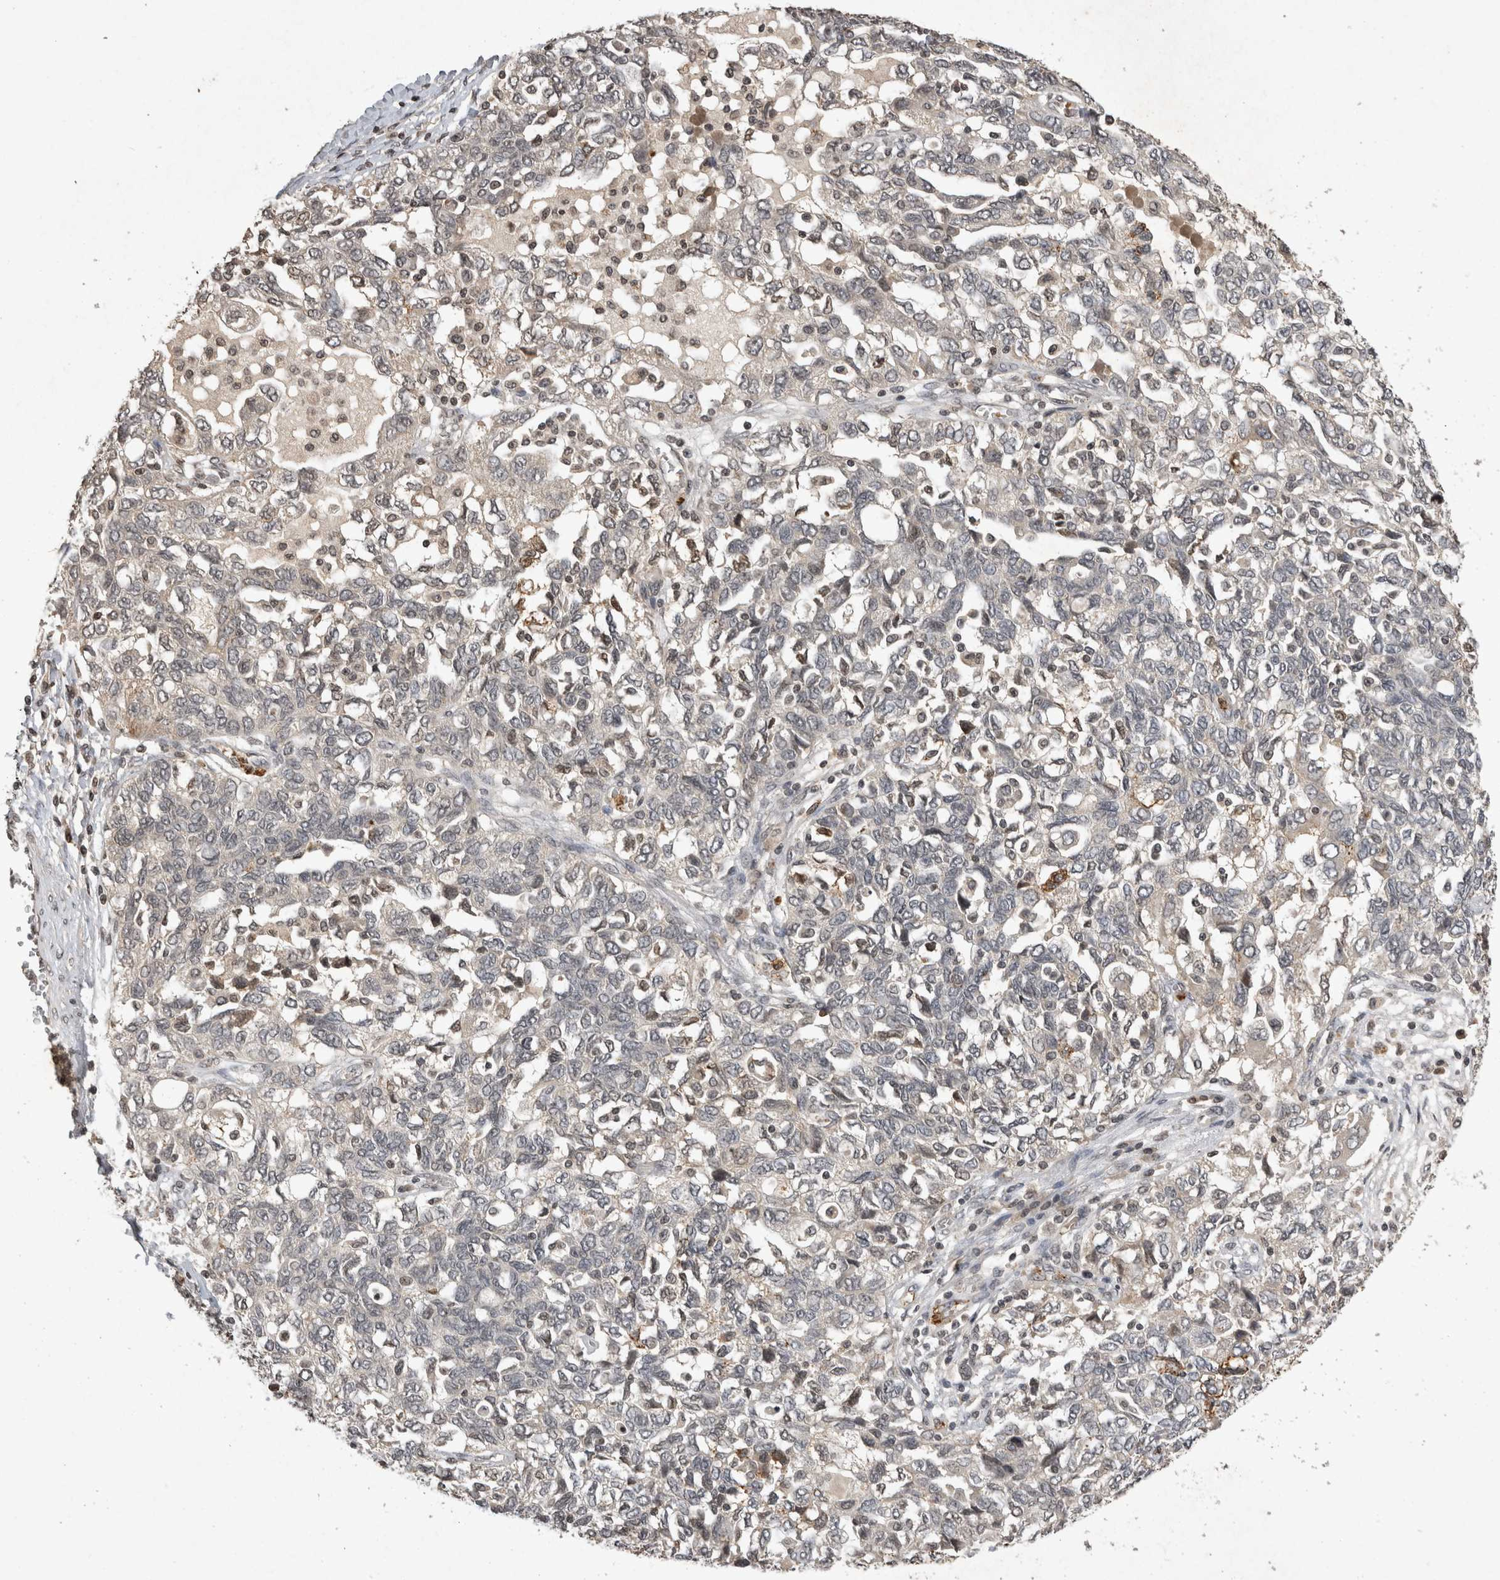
{"staining": {"intensity": "negative", "quantity": "none", "location": "none"}, "tissue": "ovarian cancer", "cell_type": "Tumor cells", "image_type": "cancer", "snomed": [{"axis": "morphology", "description": "Carcinoma, NOS"}, {"axis": "morphology", "description": "Cystadenocarcinoma, serous, NOS"}, {"axis": "topography", "description": "Ovary"}], "caption": "Serous cystadenocarcinoma (ovarian) was stained to show a protein in brown. There is no significant staining in tumor cells. Brightfield microscopy of immunohistochemistry (IHC) stained with DAB (brown) and hematoxylin (blue), captured at high magnification.", "gene": "HRK", "patient": {"sex": "female", "age": 69}}